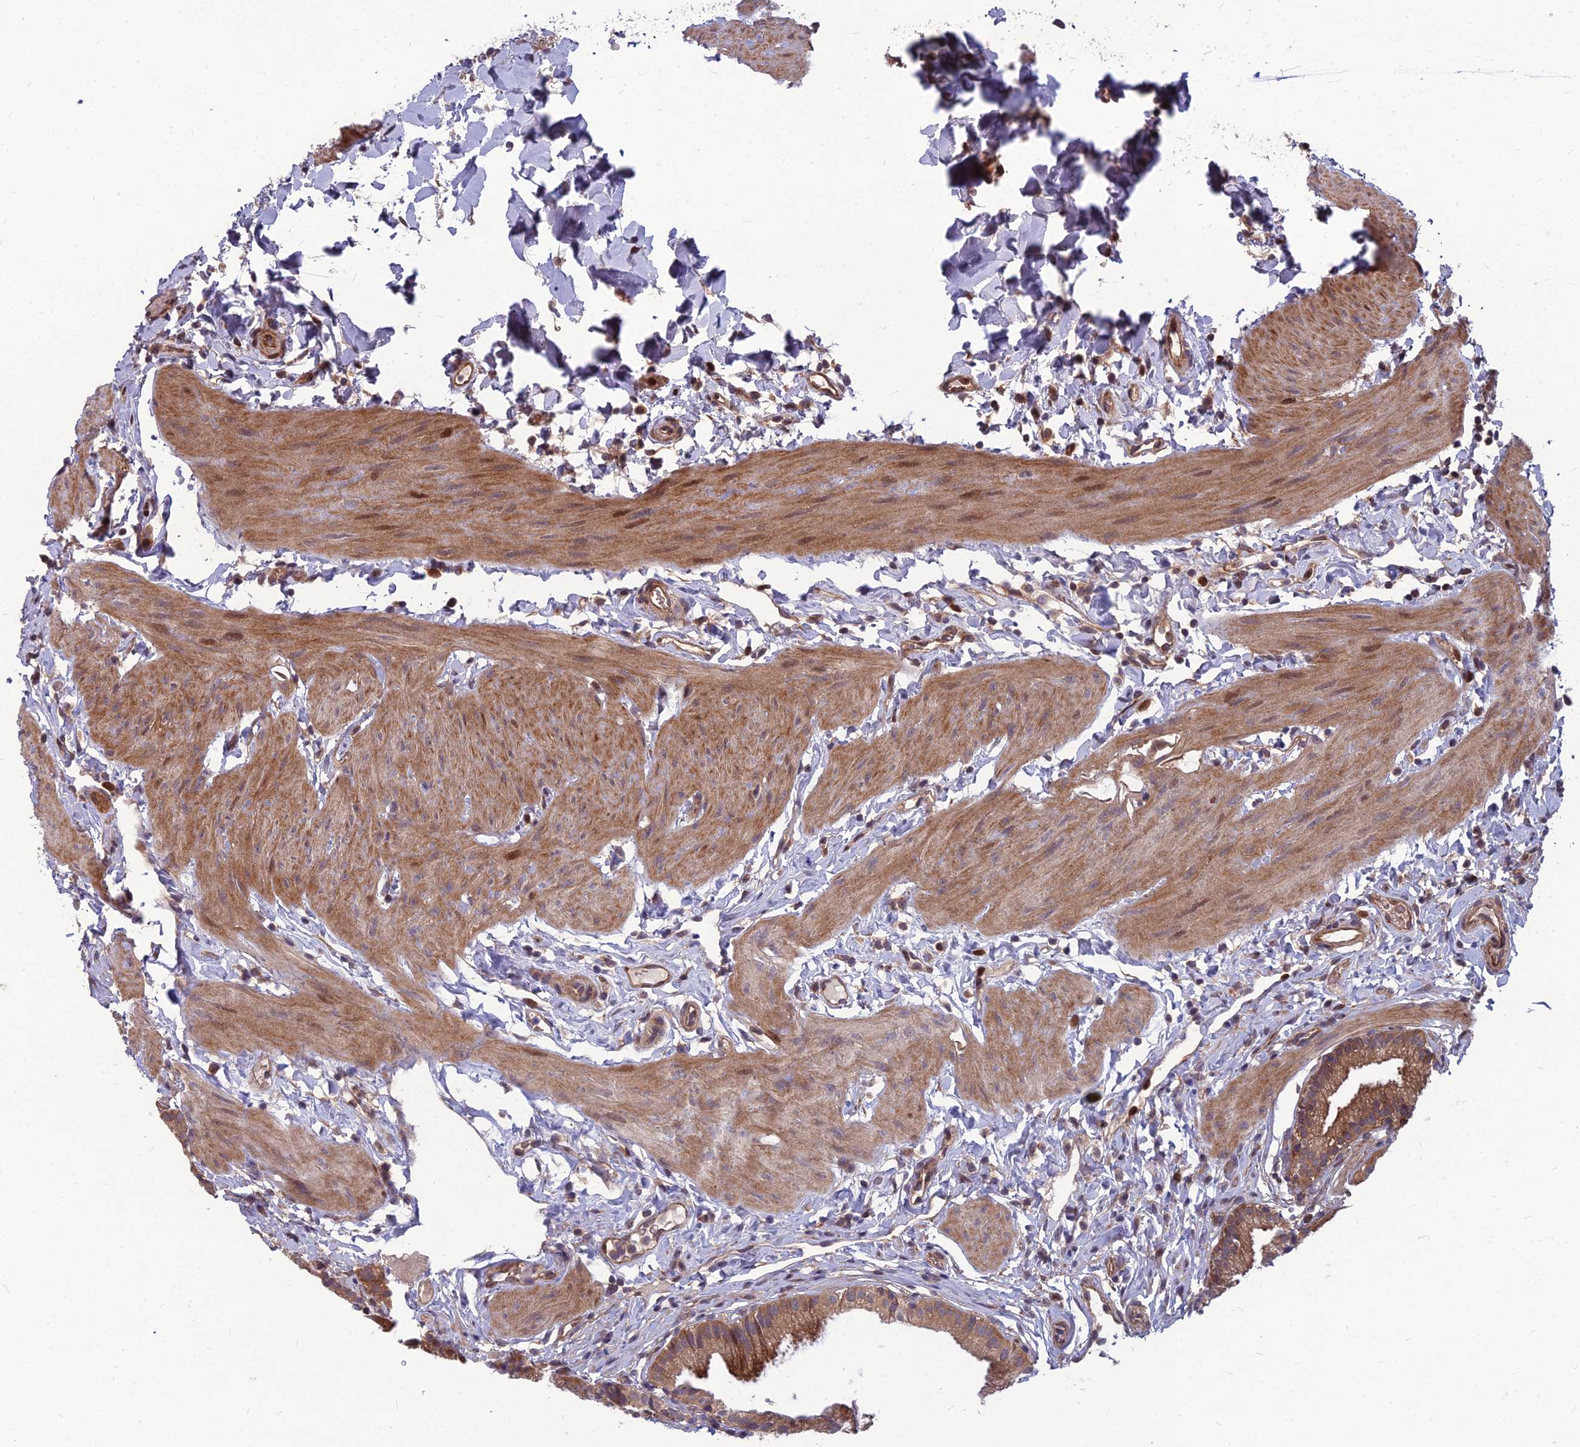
{"staining": {"intensity": "moderate", "quantity": ">75%", "location": "cytoplasmic/membranous"}, "tissue": "gallbladder", "cell_type": "Glandular cells", "image_type": "normal", "snomed": [{"axis": "morphology", "description": "Normal tissue, NOS"}, {"axis": "topography", "description": "Gallbladder"}], "caption": "DAB immunohistochemical staining of benign gallbladder shows moderate cytoplasmic/membranous protein positivity in about >75% of glandular cells. Ihc stains the protein of interest in brown and the nuclei are stained blue.", "gene": "MFSD8", "patient": {"sex": "female", "age": 46}}